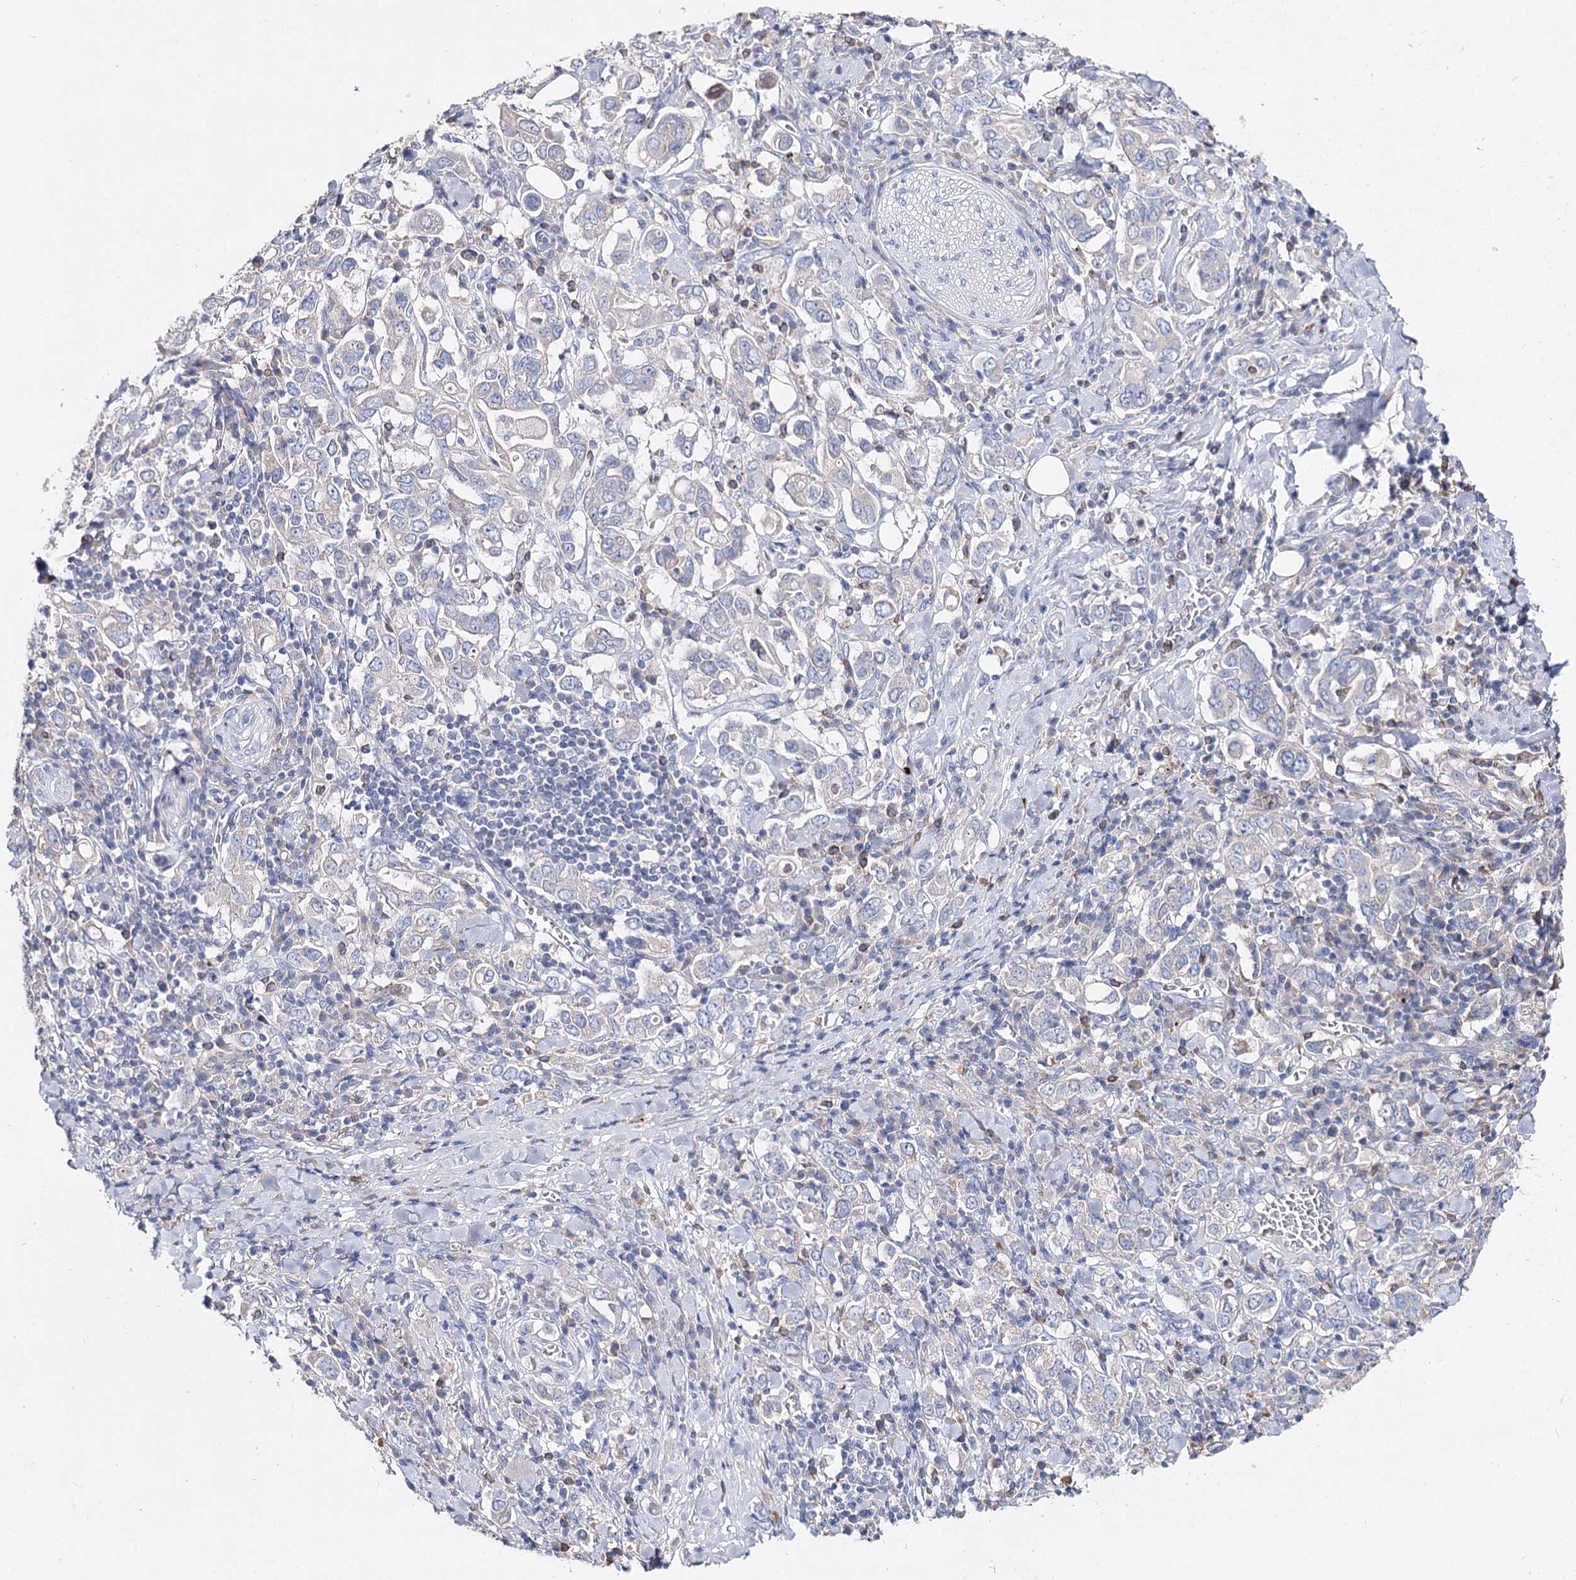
{"staining": {"intensity": "negative", "quantity": "none", "location": "none"}, "tissue": "stomach cancer", "cell_type": "Tumor cells", "image_type": "cancer", "snomed": [{"axis": "morphology", "description": "Adenocarcinoma, NOS"}, {"axis": "topography", "description": "Stomach, upper"}], "caption": "IHC histopathology image of human stomach adenocarcinoma stained for a protein (brown), which demonstrates no expression in tumor cells. The staining was performed using DAB to visualize the protein expression in brown, while the nuclei were stained in blue with hematoxylin (Magnification: 20x).", "gene": "NRAP", "patient": {"sex": "male", "age": 62}}